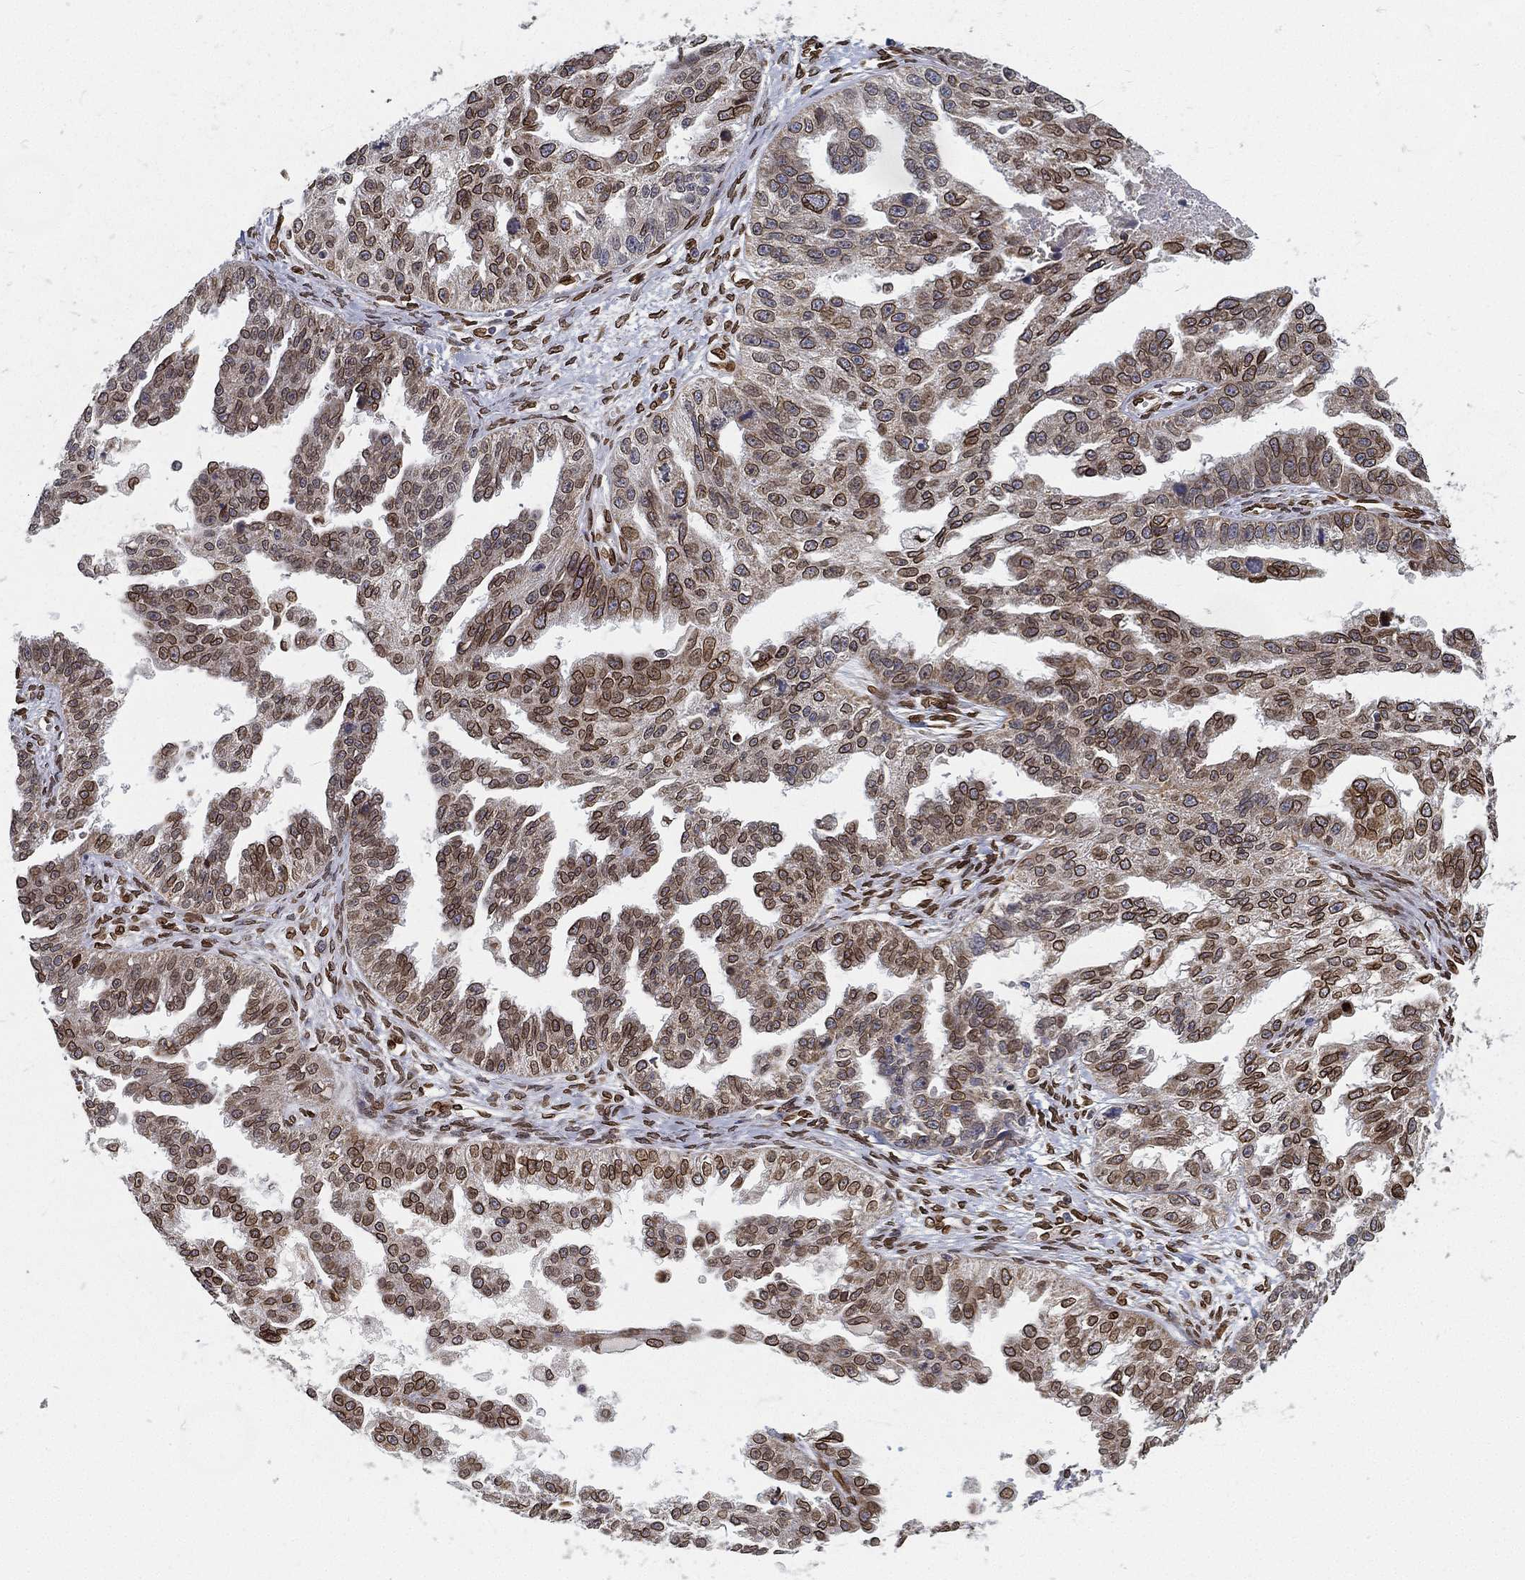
{"staining": {"intensity": "strong", "quantity": ">75%", "location": "cytoplasmic/membranous,nuclear"}, "tissue": "ovarian cancer", "cell_type": "Tumor cells", "image_type": "cancer", "snomed": [{"axis": "morphology", "description": "Cystadenocarcinoma, serous, NOS"}, {"axis": "topography", "description": "Ovary"}], "caption": "Ovarian cancer (serous cystadenocarcinoma) tissue exhibits strong cytoplasmic/membranous and nuclear expression in approximately >75% of tumor cells", "gene": "PALB2", "patient": {"sex": "female", "age": 58}}